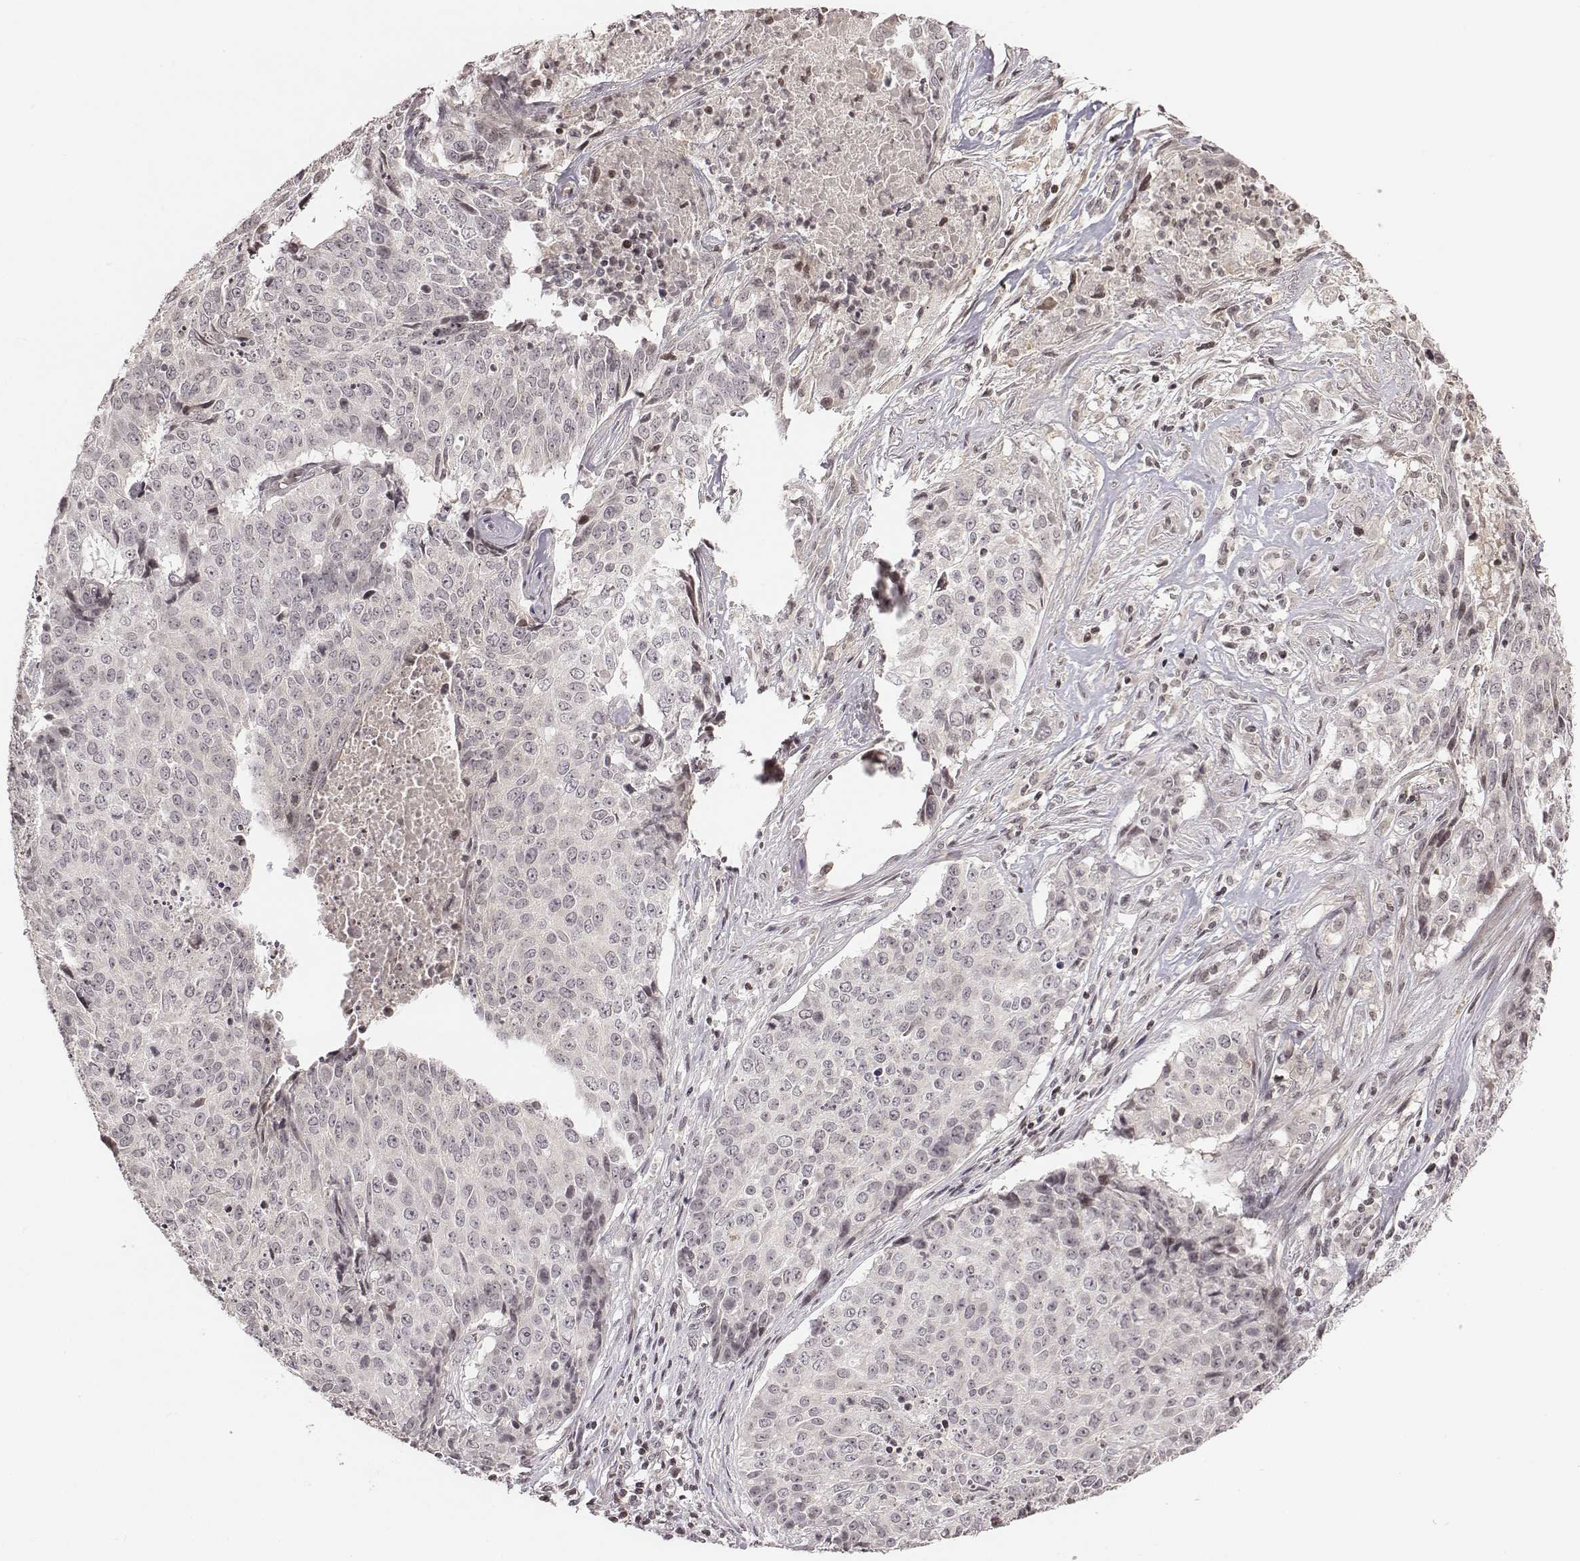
{"staining": {"intensity": "negative", "quantity": "none", "location": "none"}, "tissue": "lung cancer", "cell_type": "Tumor cells", "image_type": "cancer", "snomed": [{"axis": "morphology", "description": "Normal tissue, NOS"}, {"axis": "morphology", "description": "Squamous cell carcinoma, NOS"}, {"axis": "topography", "description": "Bronchus"}, {"axis": "topography", "description": "Lung"}], "caption": "Lung cancer was stained to show a protein in brown. There is no significant positivity in tumor cells. (DAB immunohistochemistry (IHC), high magnification).", "gene": "GRM4", "patient": {"sex": "male", "age": 64}}